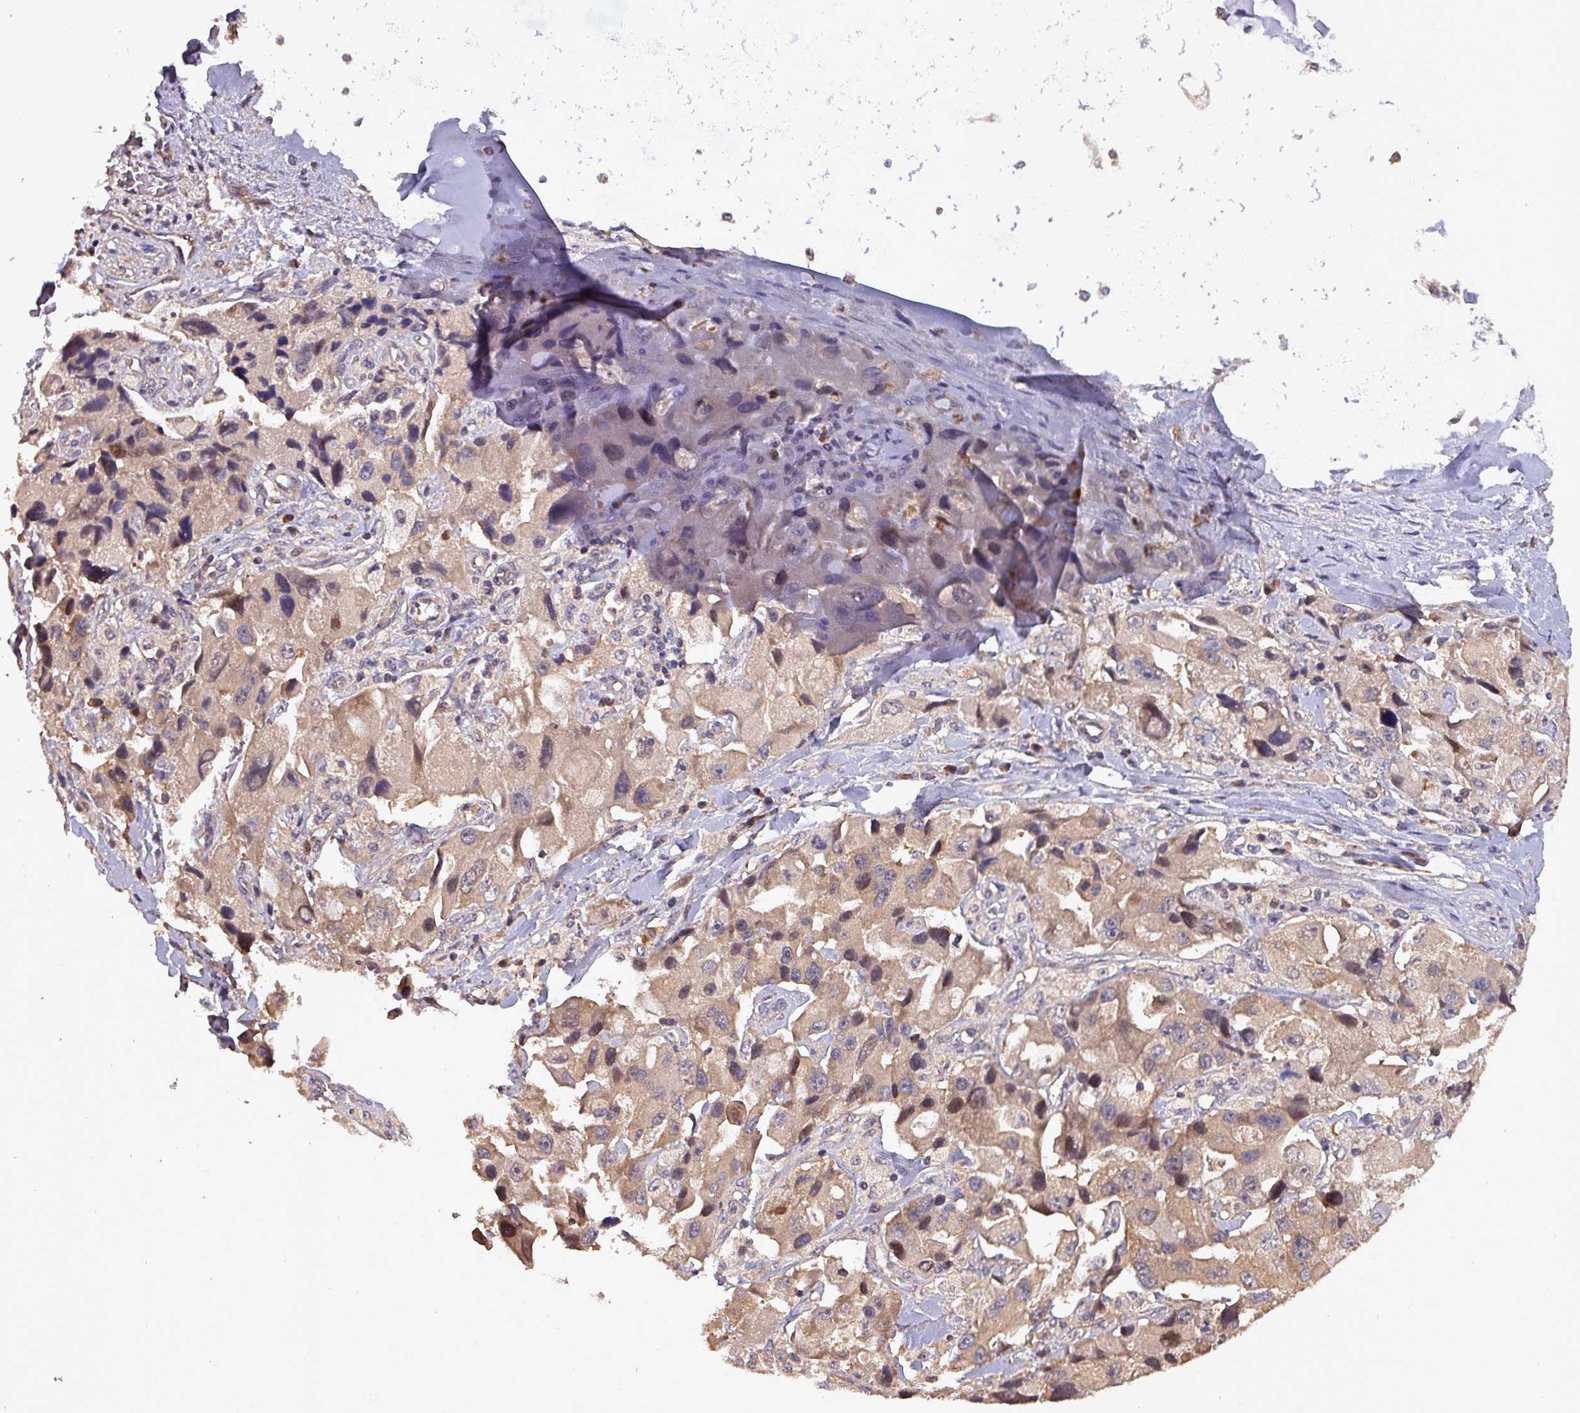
{"staining": {"intensity": "moderate", "quantity": ">75%", "location": "cytoplasmic/membranous"}, "tissue": "lung cancer", "cell_type": "Tumor cells", "image_type": "cancer", "snomed": [{"axis": "morphology", "description": "Adenocarcinoma, NOS"}, {"axis": "topography", "description": "Lung"}], "caption": "Moderate cytoplasmic/membranous staining is appreciated in approximately >75% of tumor cells in lung cancer.", "gene": "PAFAH1B2", "patient": {"sex": "female", "age": 54}}